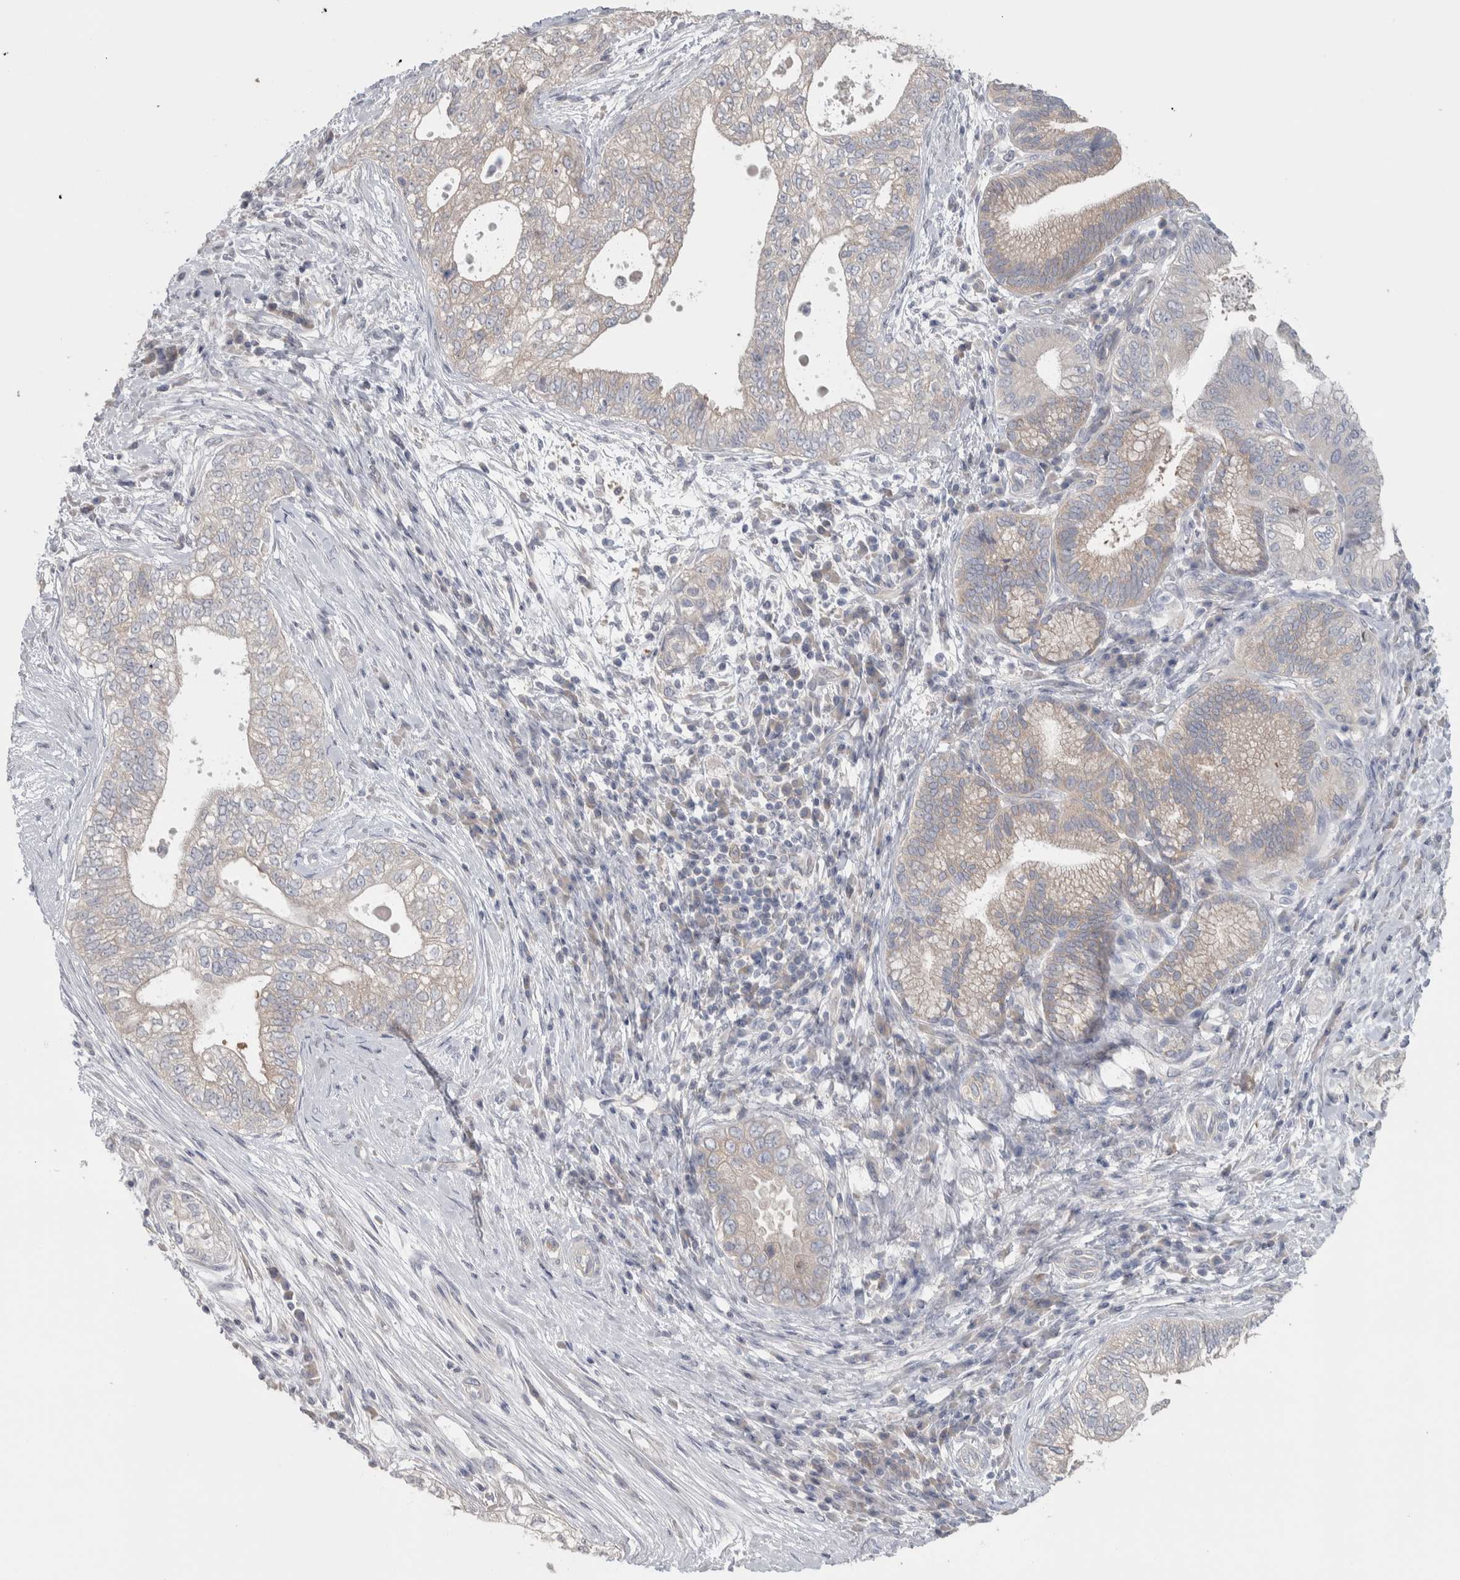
{"staining": {"intensity": "weak", "quantity": "<25%", "location": "cytoplasmic/membranous"}, "tissue": "pancreatic cancer", "cell_type": "Tumor cells", "image_type": "cancer", "snomed": [{"axis": "morphology", "description": "Adenocarcinoma, NOS"}, {"axis": "topography", "description": "Pancreas"}], "caption": "IHC micrograph of neoplastic tissue: pancreatic cancer stained with DAB (3,3'-diaminobenzidine) exhibits no significant protein expression in tumor cells.", "gene": "GPHN", "patient": {"sex": "male", "age": 72}}